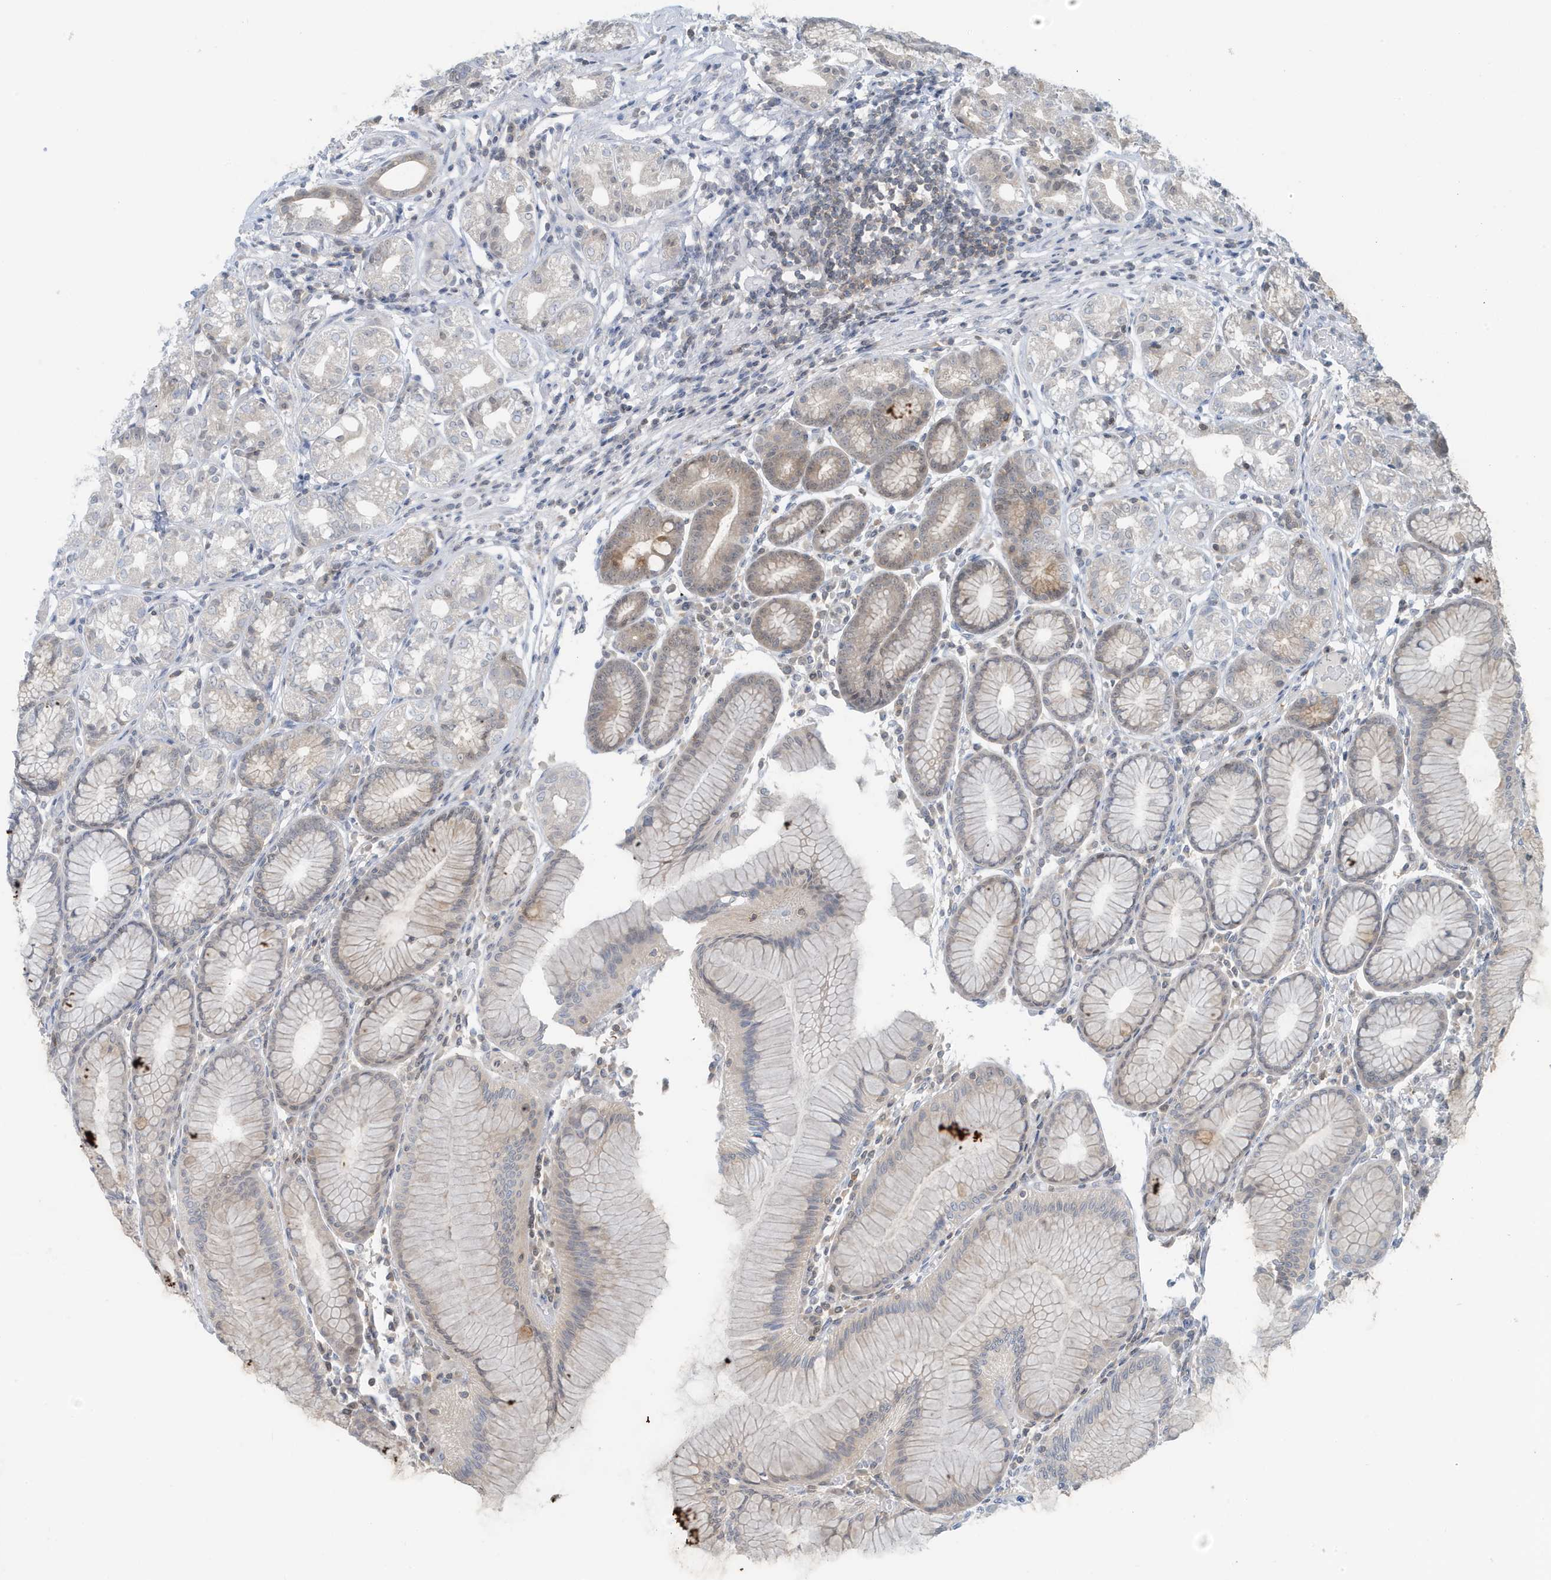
{"staining": {"intensity": "weak", "quantity": "25%-75%", "location": "cytoplasmic/membranous"}, "tissue": "stomach", "cell_type": "Glandular cells", "image_type": "normal", "snomed": [{"axis": "morphology", "description": "Normal tissue, NOS"}, {"axis": "topography", "description": "Stomach"}], "caption": "Weak cytoplasmic/membranous staining is identified in approximately 25%-75% of glandular cells in unremarkable stomach.", "gene": "OGA", "patient": {"sex": "female", "age": 57}}